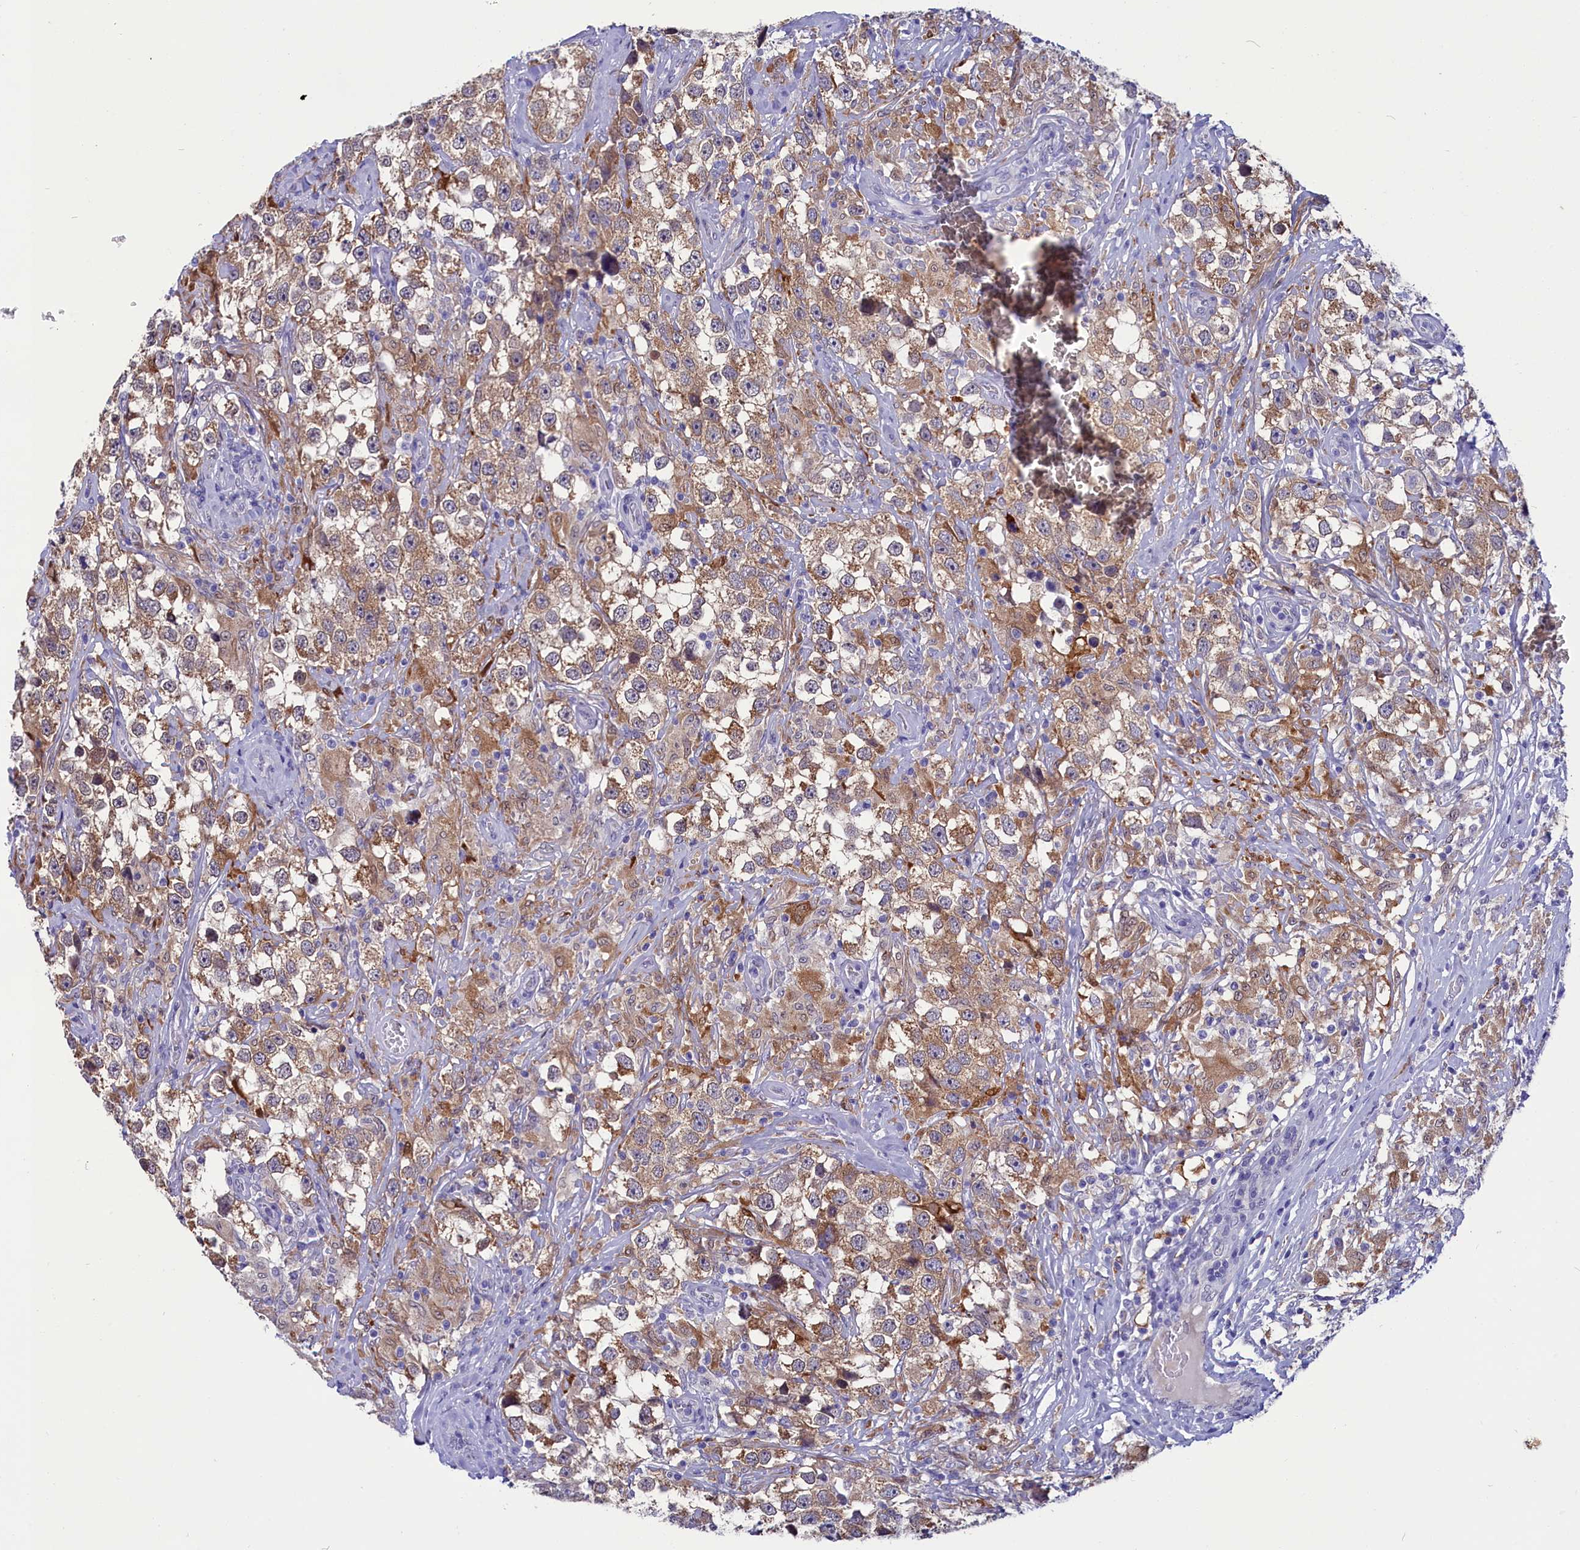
{"staining": {"intensity": "moderate", "quantity": ">75%", "location": "cytoplasmic/membranous"}, "tissue": "testis cancer", "cell_type": "Tumor cells", "image_type": "cancer", "snomed": [{"axis": "morphology", "description": "Seminoma, NOS"}, {"axis": "topography", "description": "Testis"}], "caption": "Testis cancer (seminoma) was stained to show a protein in brown. There is medium levels of moderate cytoplasmic/membranous expression in about >75% of tumor cells. (DAB = brown stain, brightfield microscopy at high magnification).", "gene": "SCD5", "patient": {"sex": "male", "age": 46}}